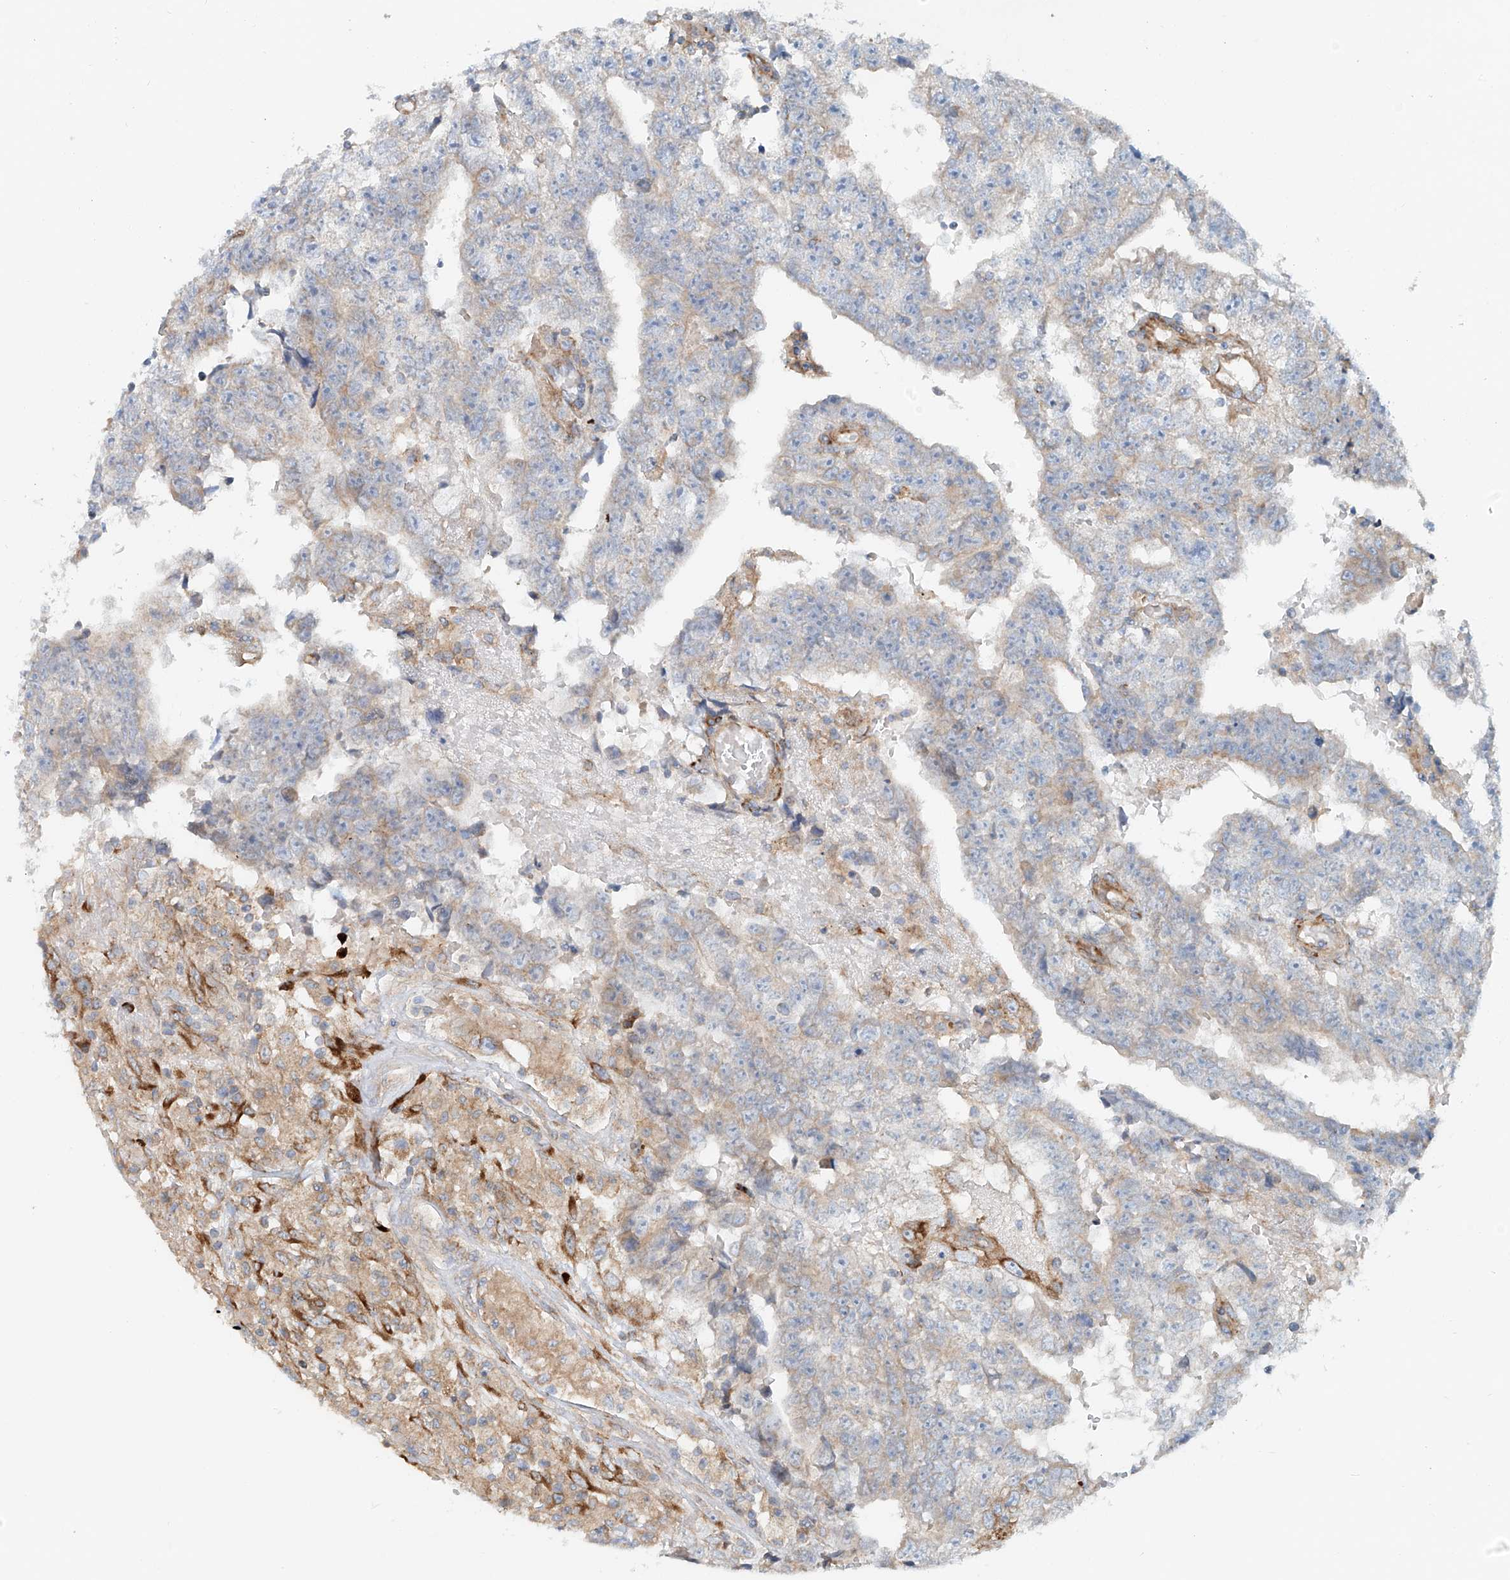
{"staining": {"intensity": "moderate", "quantity": "<25%", "location": "cytoplasmic/membranous"}, "tissue": "testis cancer", "cell_type": "Tumor cells", "image_type": "cancer", "snomed": [{"axis": "morphology", "description": "Carcinoma, Embryonal, NOS"}, {"axis": "topography", "description": "Testis"}], "caption": "Immunohistochemical staining of embryonal carcinoma (testis) demonstrates low levels of moderate cytoplasmic/membranous staining in approximately <25% of tumor cells.", "gene": "SNAP29", "patient": {"sex": "male", "age": 25}}